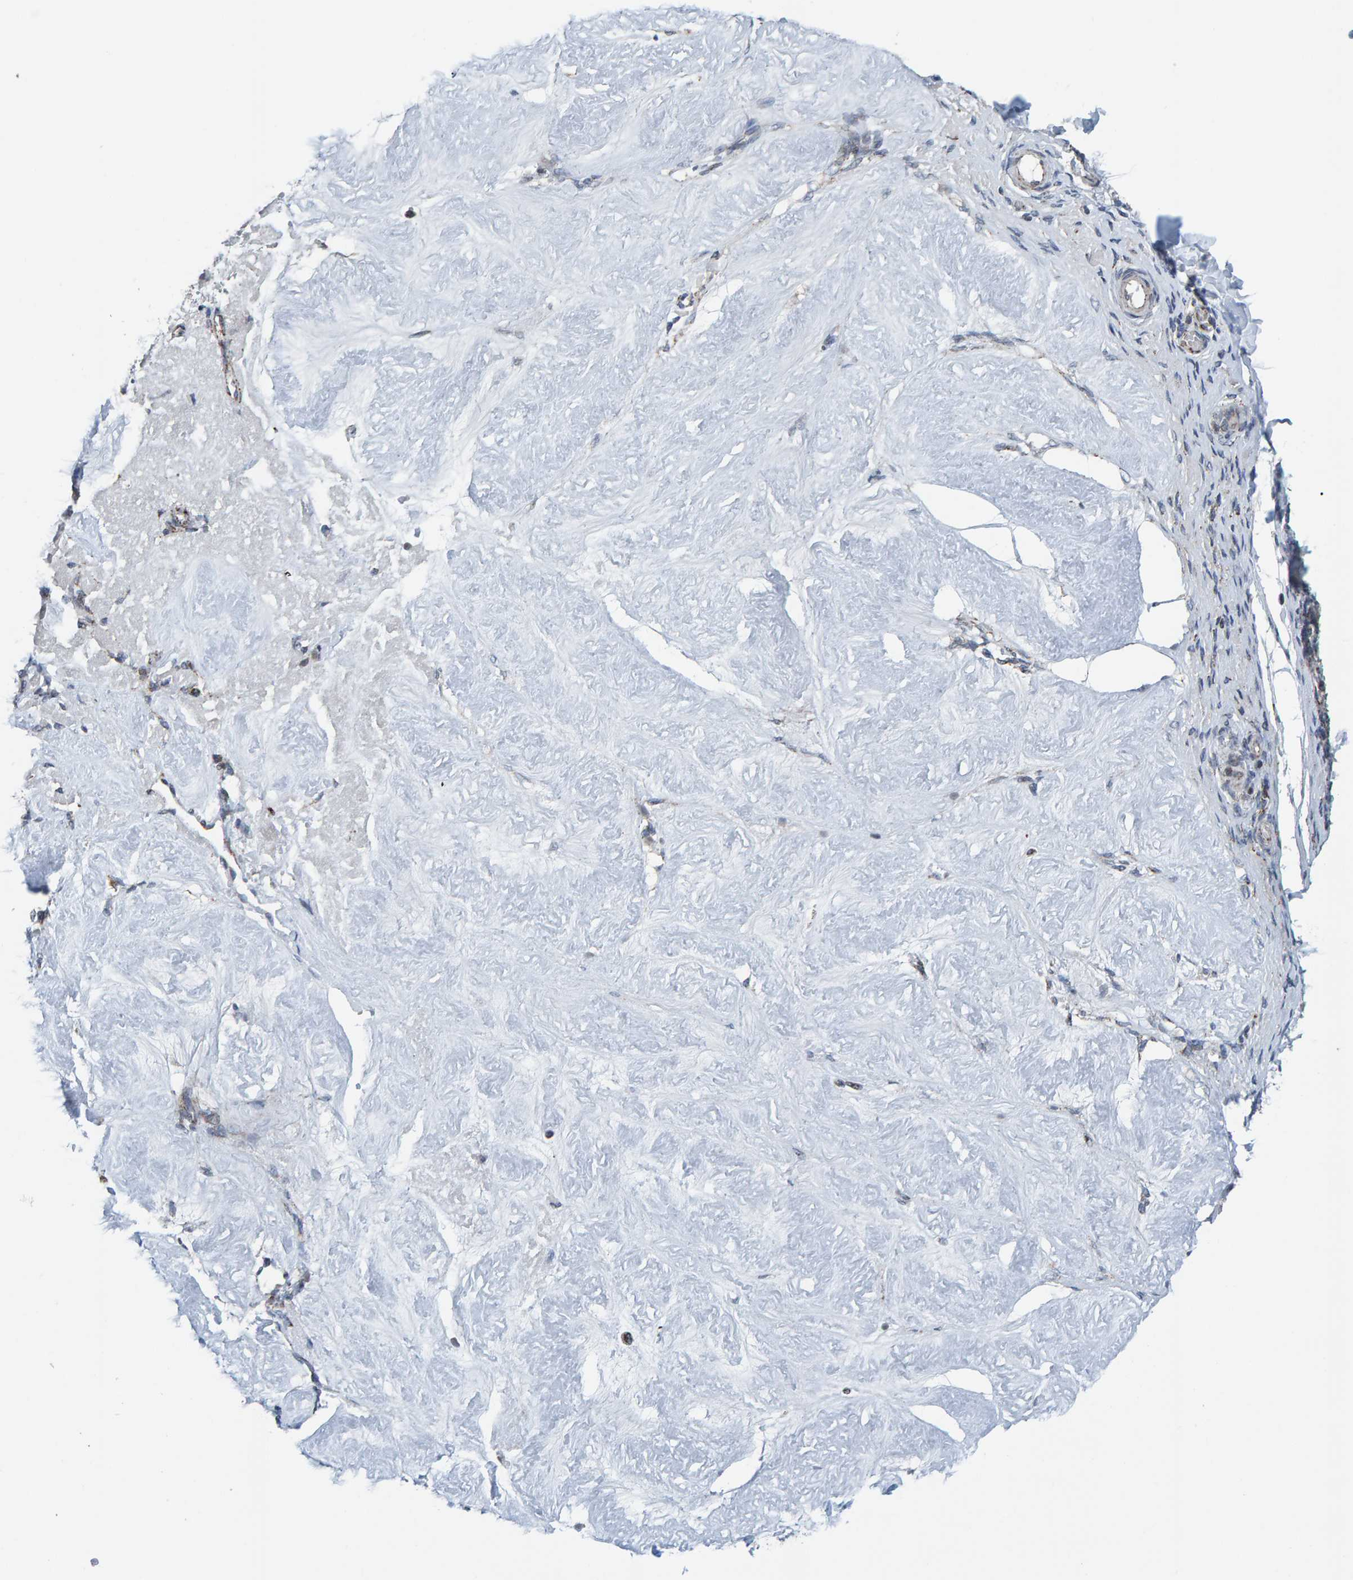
{"staining": {"intensity": "strong", "quantity": "25%-75%", "location": "cytoplasmic/membranous"}, "tissue": "adipose tissue", "cell_type": "Adipocytes", "image_type": "normal", "snomed": [{"axis": "morphology", "description": "Normal tissue, NOS"}, {"axis": "topography", "description": "Vascular tissue"}, {"axis": "topography", "description": "Fallopian tube"}, {"axis": "topography", "description": "Ovary"}], "caption": "Protein expression analysis of benign adipose tissue demonstrates strong cytoplasmic/membranous expression in about 25%-75% of adipocytes. (DAB IHC, brown staining for protein, blue staining for nuclei).", "gene": "ZNF48", "patient": {"sex": "female", "age": 67}}